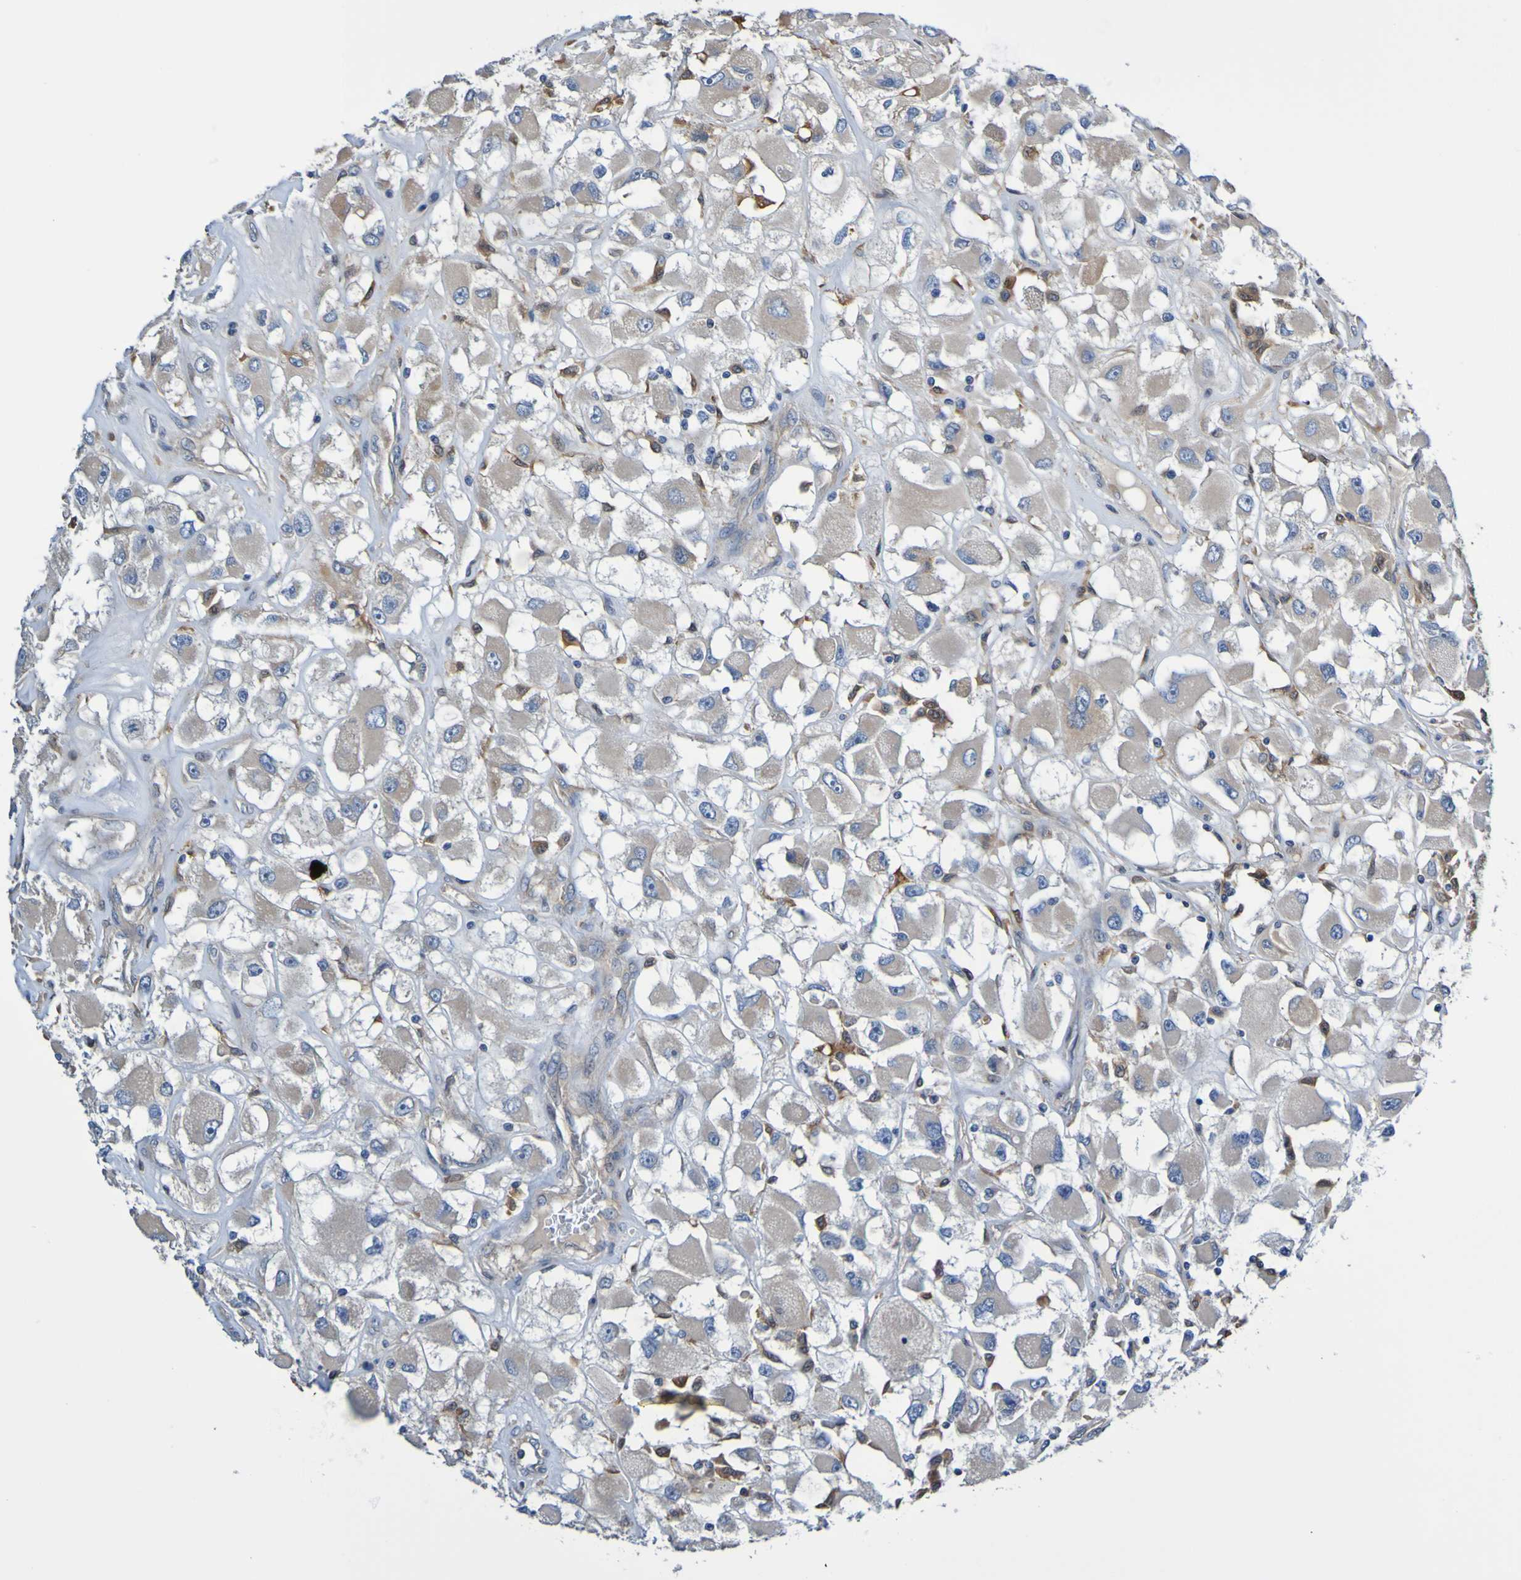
{"staining": {"intensity": "moderate", "quantity": ">75%", "location": "cytoplasmic/membranous"}, "tissue": "renal cancer", "cell_type": "Tumor cells", "image_type": "cancer", "snomed": [{"axis": "morphology", "description": "Adenocarcinoma, NOS"}, {"axis": "topography", "description": "Kidney"}], "caption": "A brown stain highlights moderate cytoplasmic/membranous positivity of a protein in human renal cancer (adenocarcinoma) tumor cells.", "gene": "METAP2", "patient": {"sex": "female", "age": 52}}